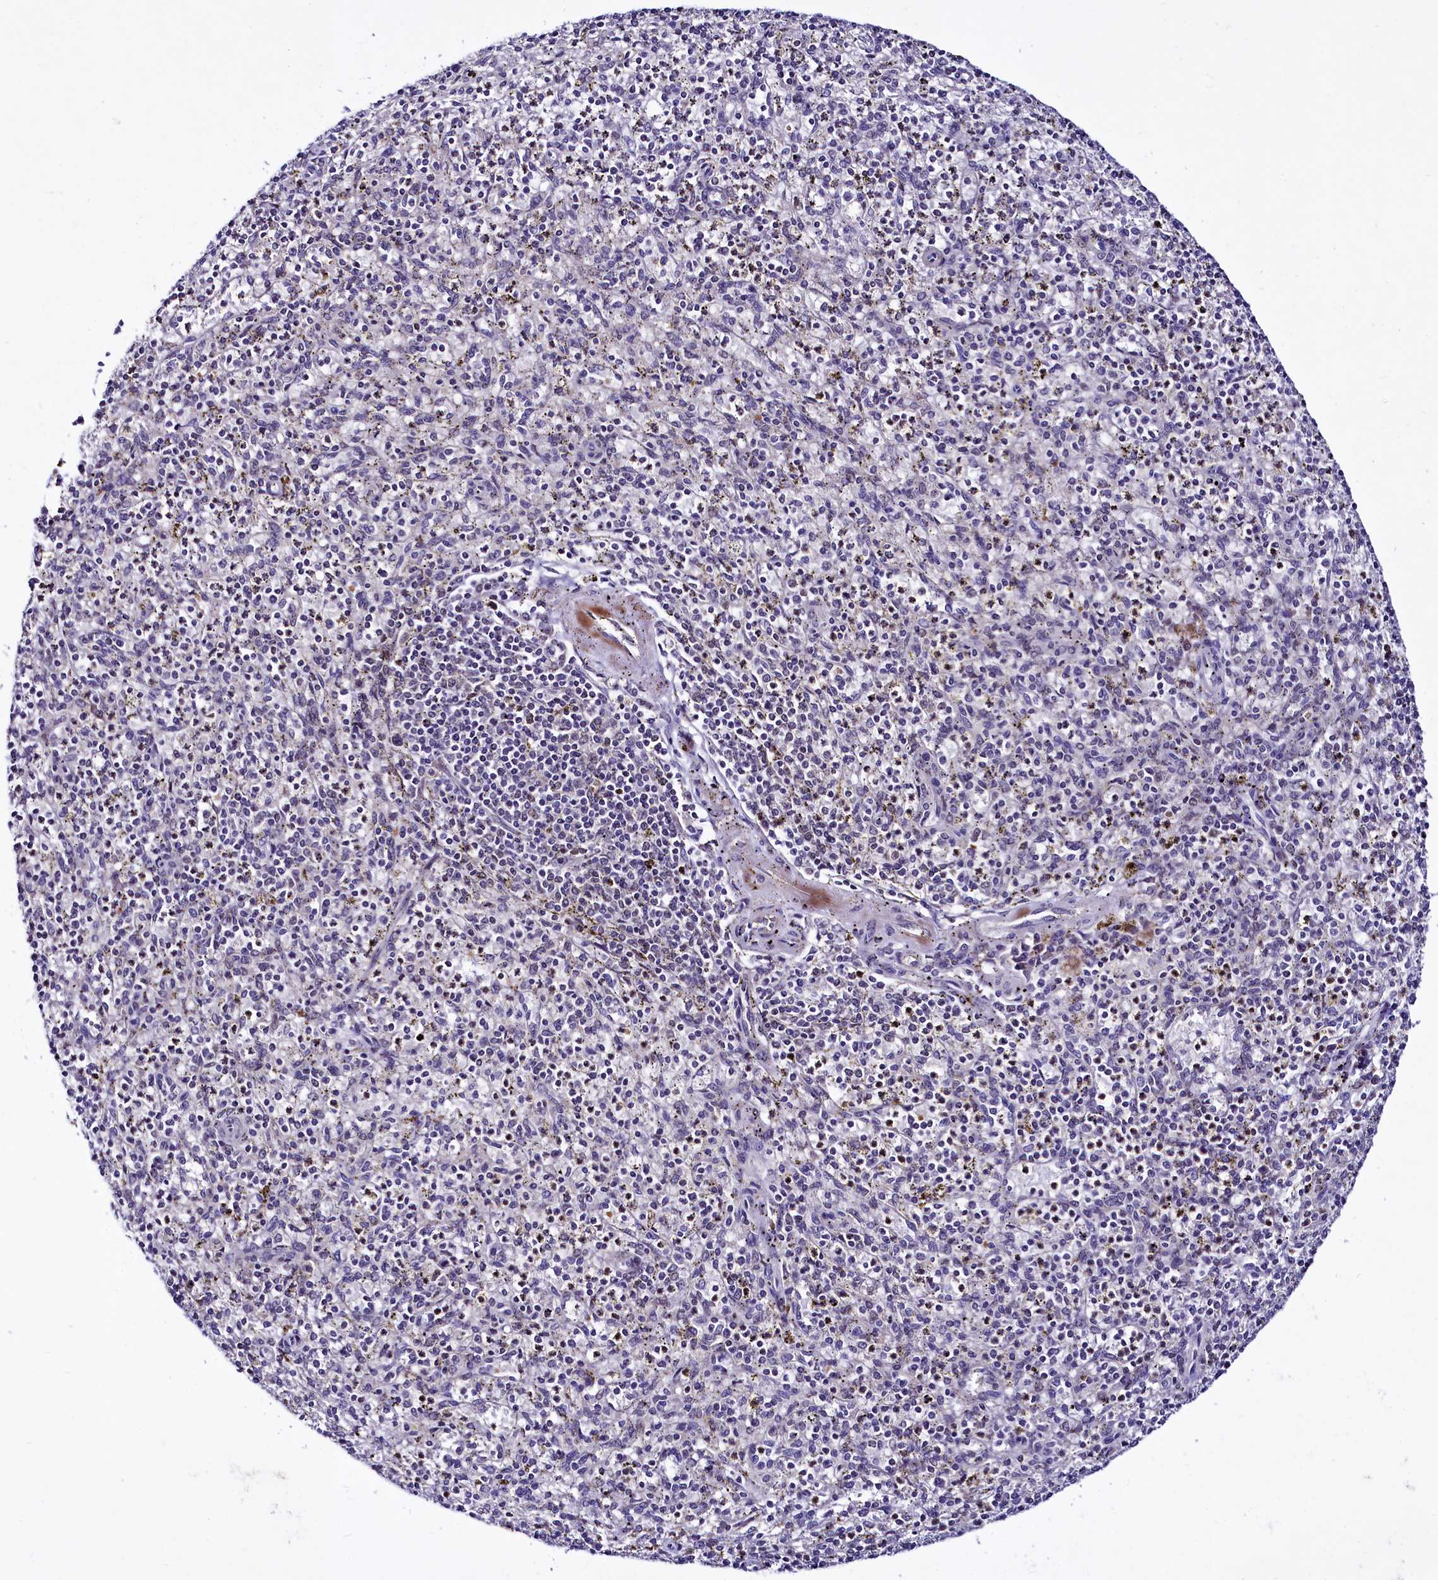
{"staining": {"intensity": "negative", "quantity": "none", "location": "none"}, "tissue": "spleen", "cell_type": "Cells in red pulp", "image_type": "normal", "snomed": [{"axis": "morphology", "description": "Normal tissue, NOS"}, {"axis": "topography", "description": "Spleen"}], "caption": "Protein analysis of benign spleen reveals no significant positivity in cells in red pulp.", "gene": "LEUTX", "patient": {"sex": "male", "age": 72}}